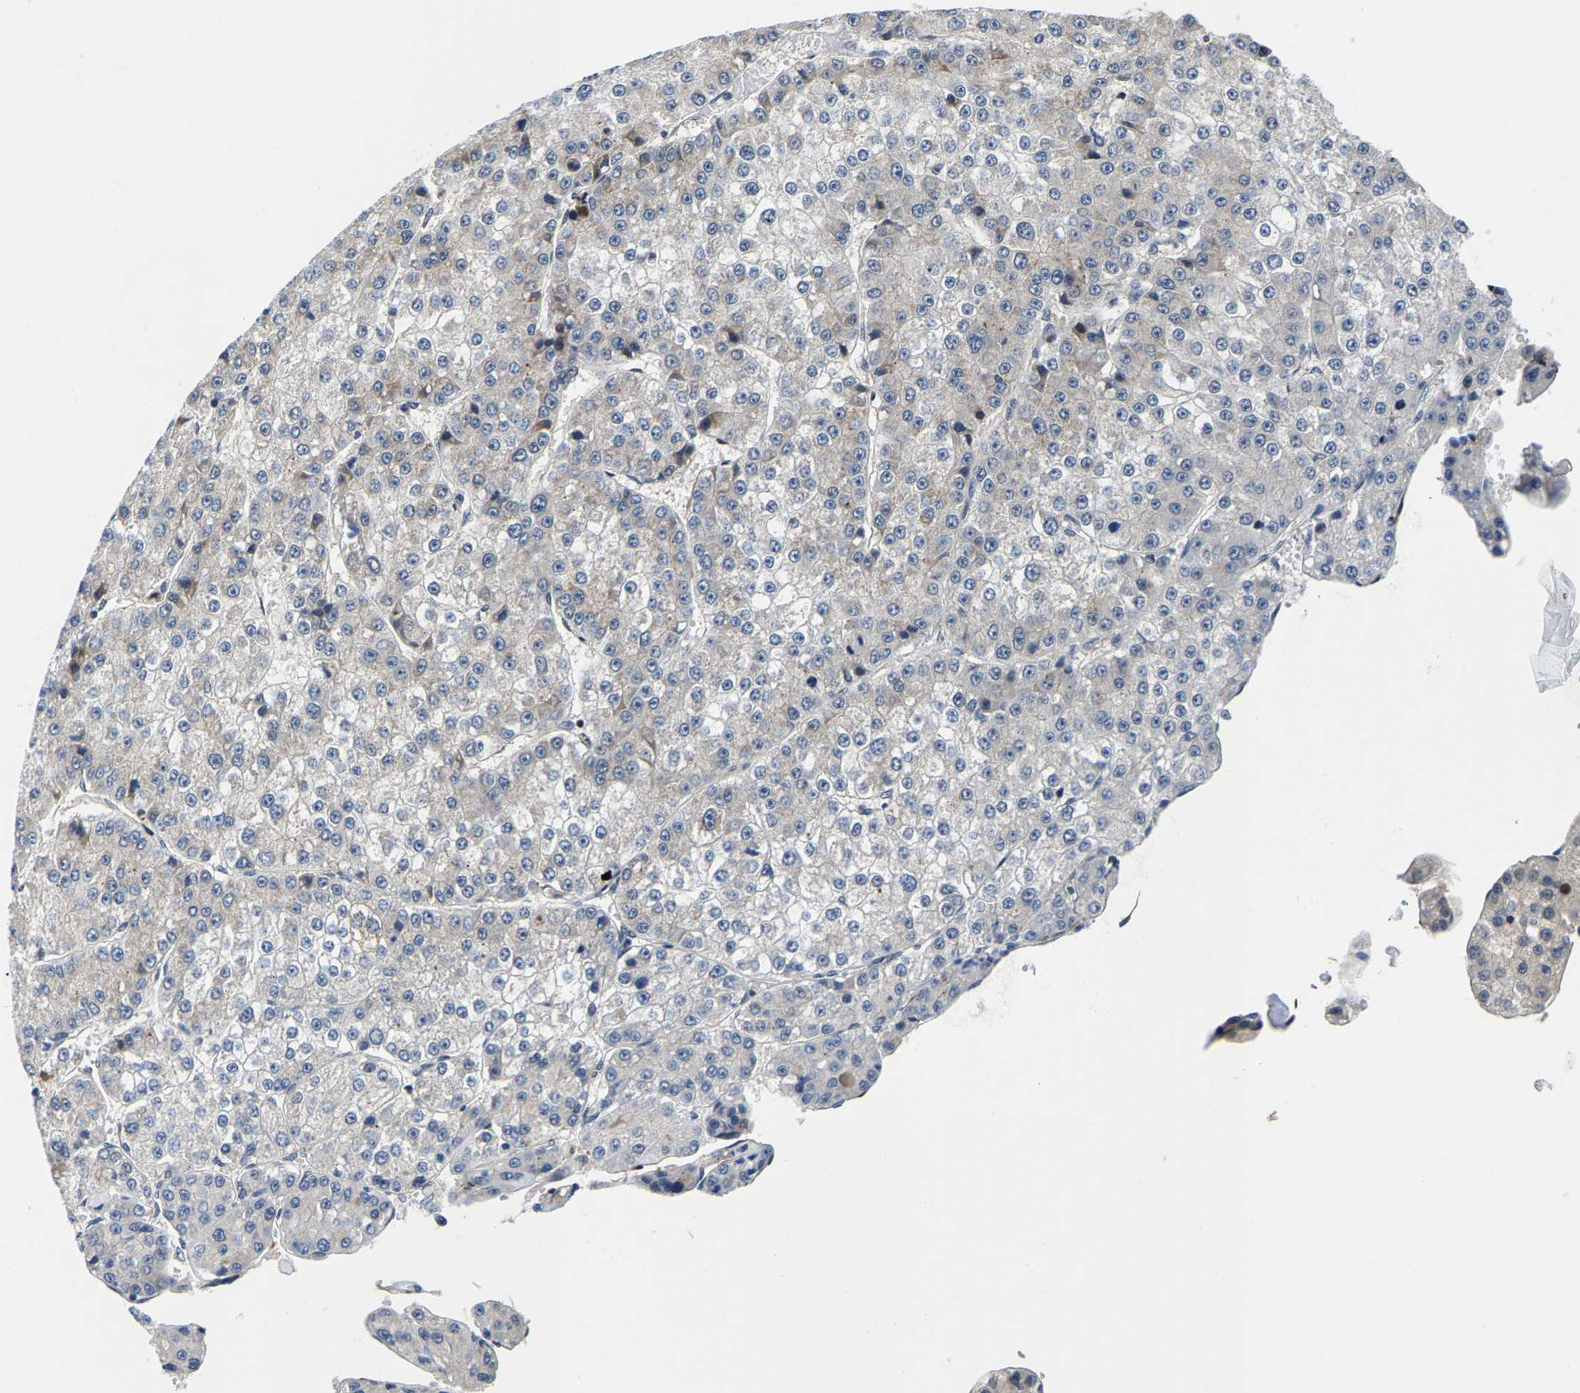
{"staining": {"intensity": "negative", "quantity": "none", "location": "none"}, "tissue": "liver cancer", "cell_type": "Tumor cells", "image_type": "cancer", "snomed": [{"axis": "morphology", "description": "Carcinoma, Hepatocellular, NOS"}, {"axis": "topography", "description": "Liver"}], "caption": "The immunohistochemistry histopathology image has no significant staining in tumor cells of hepatocellular carcinoma (liver) tissue.", "gene": "GTPBP10", "patient": {"sex": "female", "age": 73}}